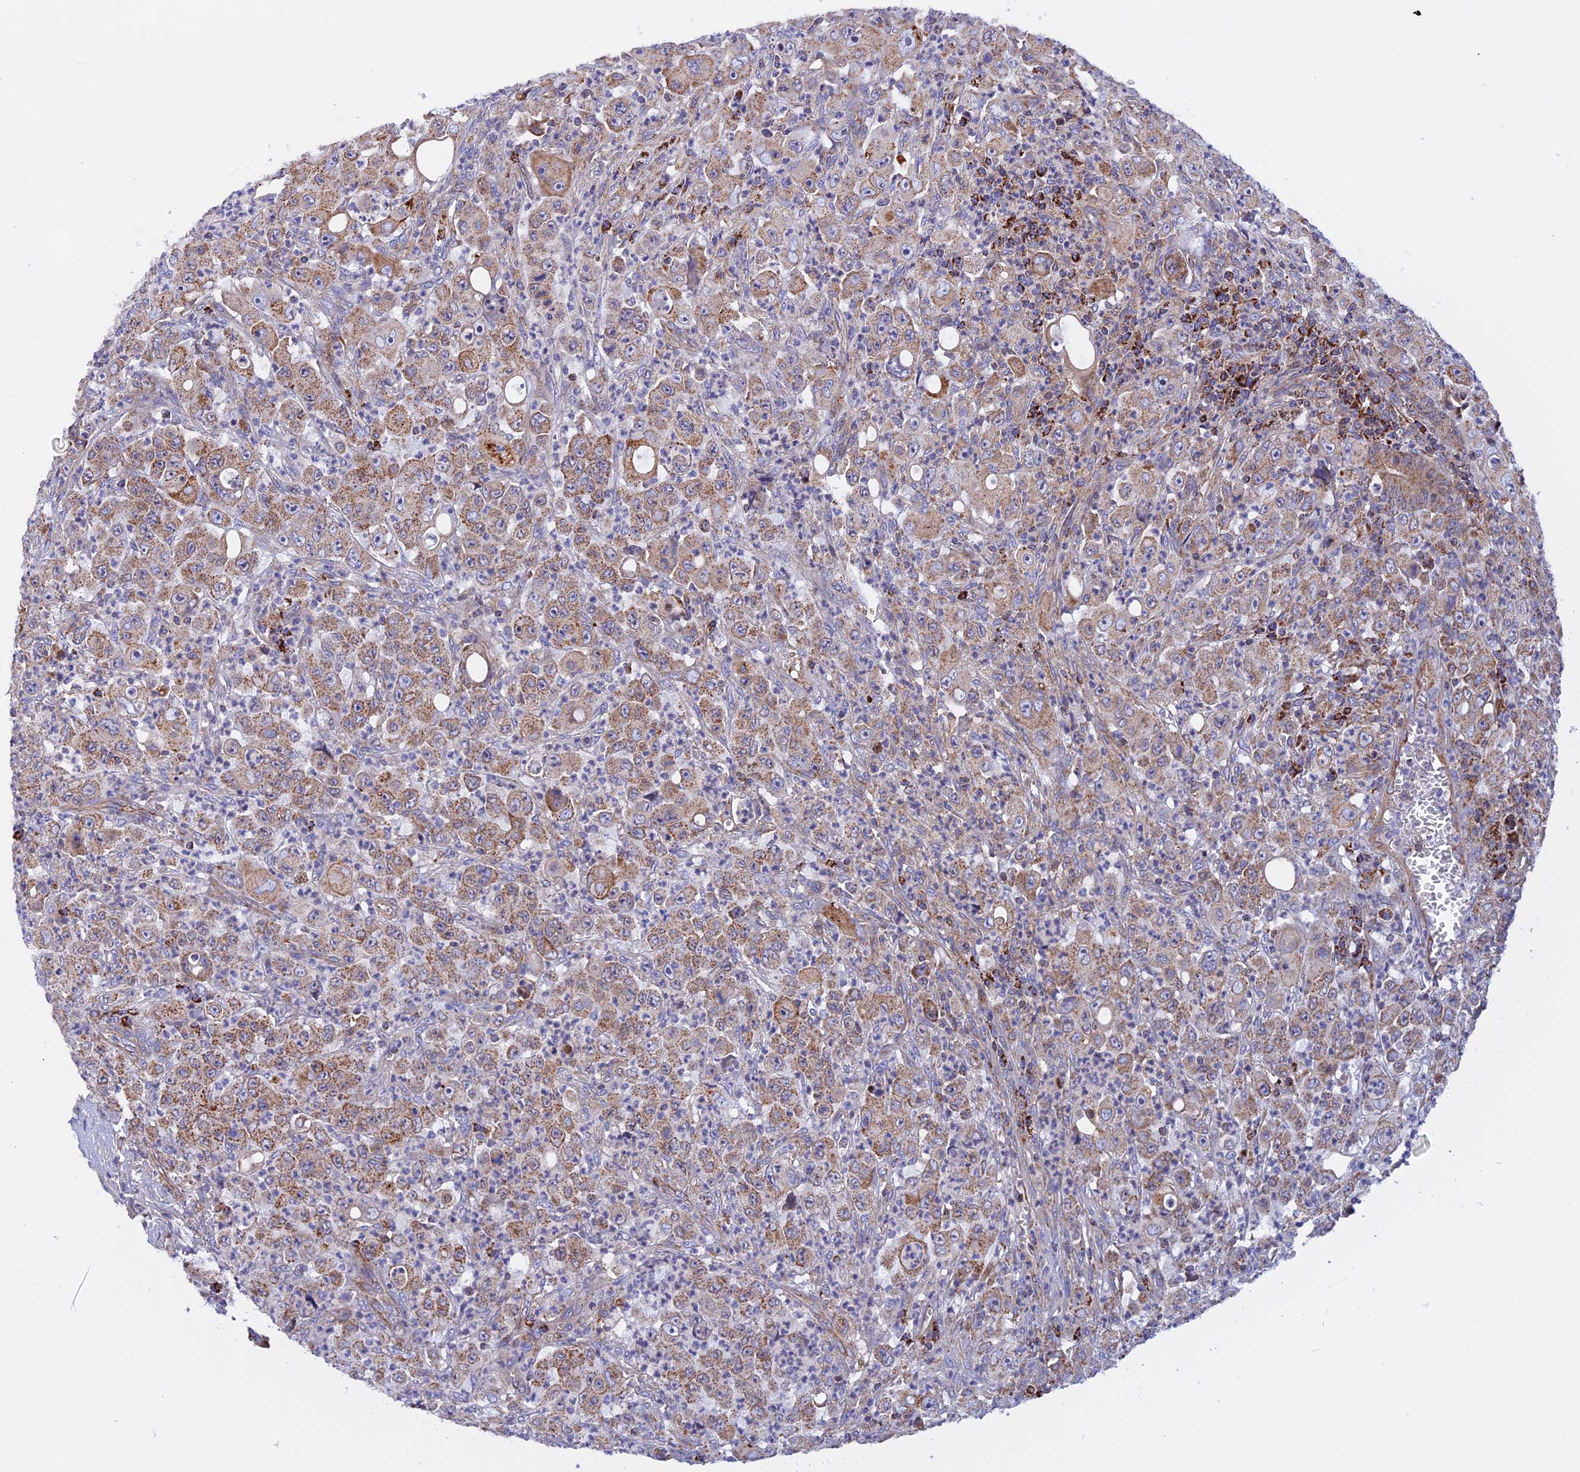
{"staining": {"intensity": "moderate", "quantity": ">75%", "location": "cytoplasmic/membranous"}, "tissue": "colorectal cancer", "cell_type": "Tumor cells", "image_type": "cancer", "snomed": [{"axis": "morphology", "description": "Adenocarcinoma, NOS"}, {"axis": "topography", "description": "Colon"}], "caption": "Immunohistochemistry of human adenocarcinoma (colorectal) exhibits medium levels of moderate cytoplasmic/membranous staining in approximately >75% of tumor cells.", "gene": "GCDH", "patient": {"sex": "male", "age": 51}}